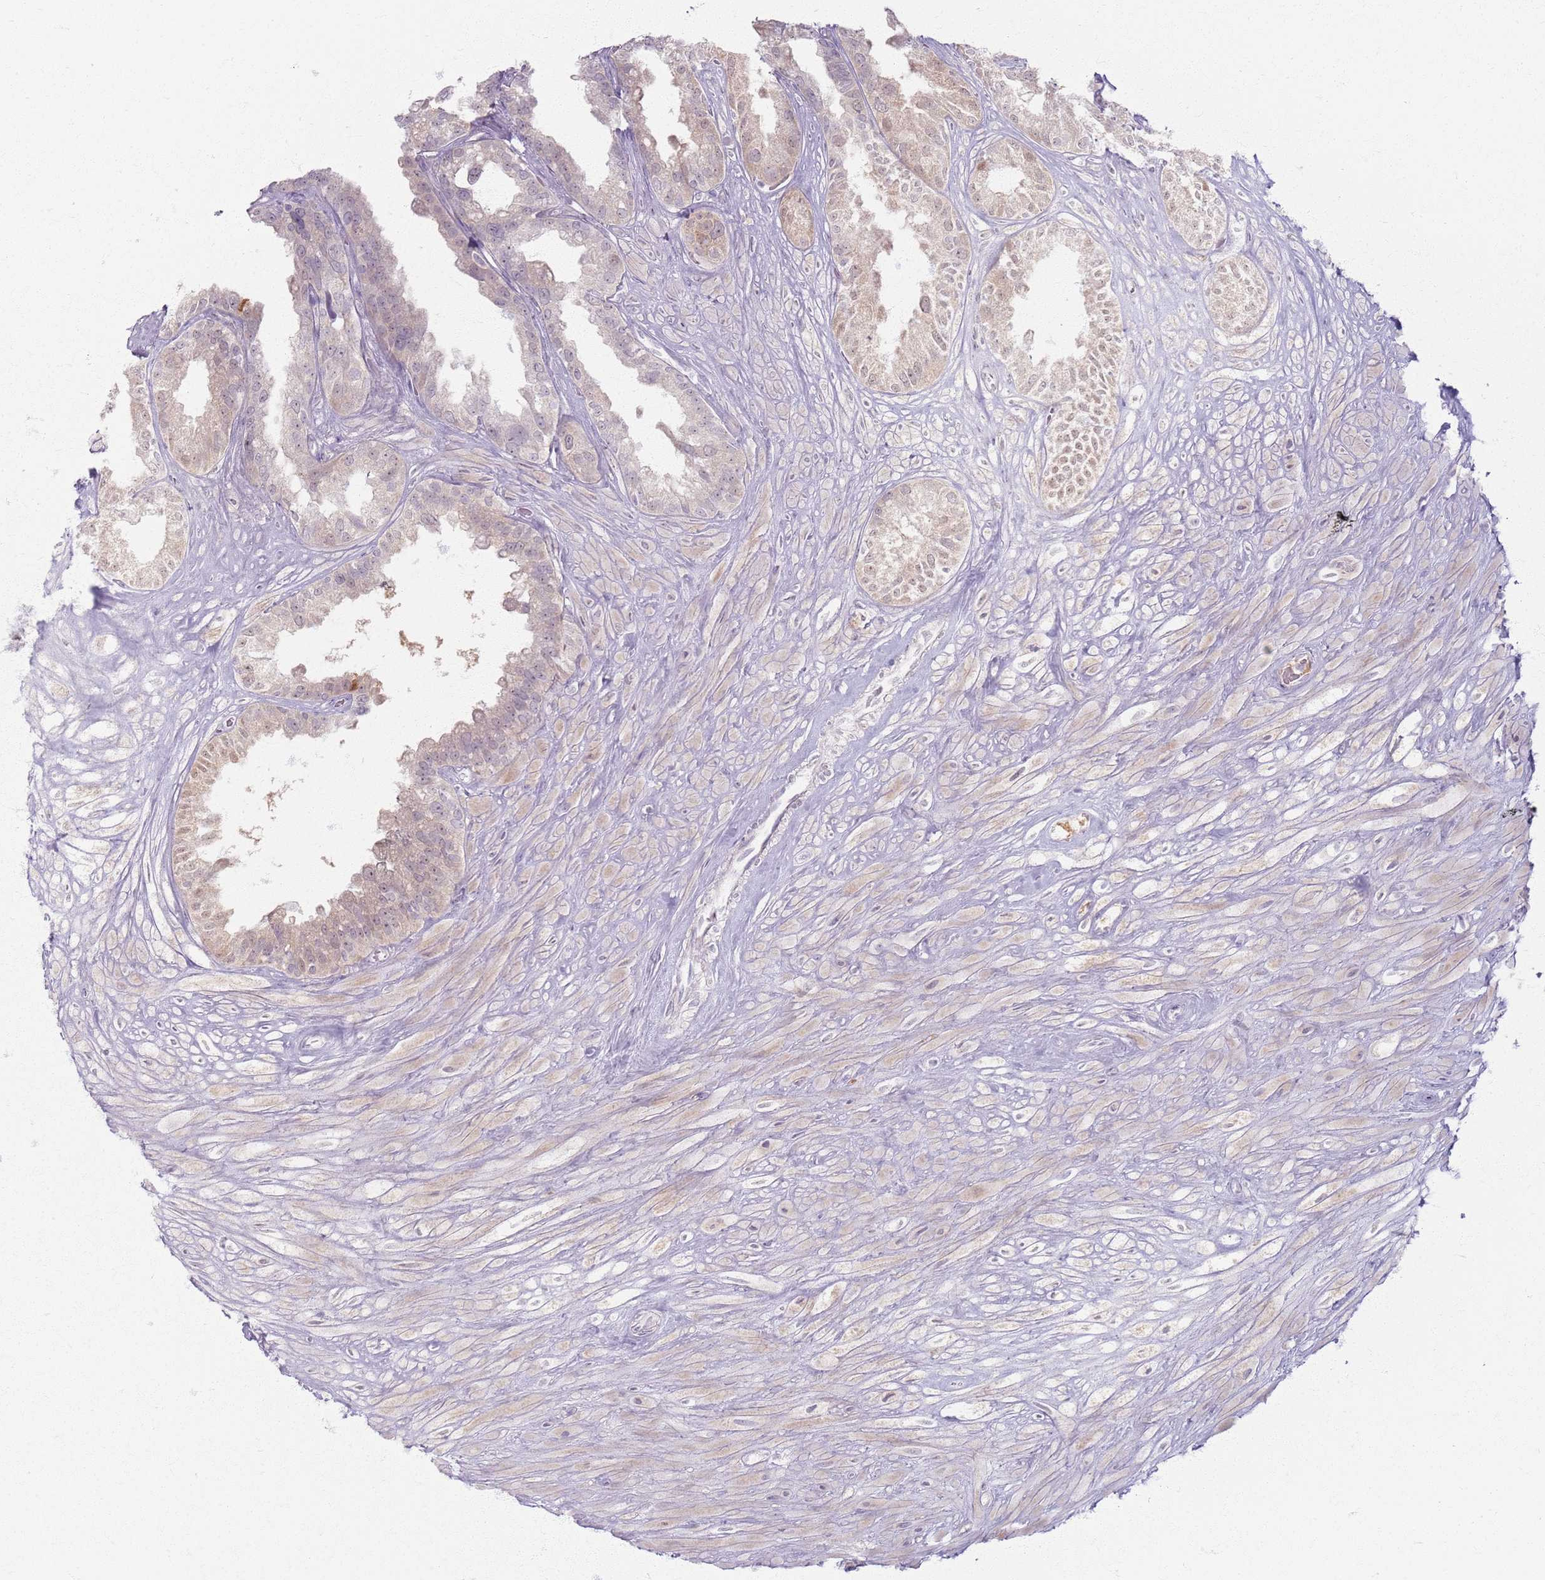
{"staining": {"intensity": "weak", "quantity": "25%-75%", "location": "cytoplasmic/membranous,nuclear"}, "tissue": "seminal vesicle", "cell_type": "Glandular cells", "image_type": "normal", "snomed": [{"axis": "morphology", "description": "Normal tissue, NOS"}, {"axis": "topography", "description": "Seminal veicle"}], "caption": "Normal seminal vesicle was stained to show a protein in brown. There is low levels of weak cytoplasmic/membranous,nuclear expression in about 25%-75% of glandular cells. Nuclei are stained in blue.", "gene": "CRIPT", "patient": {"sex": "male", "age": 80}}